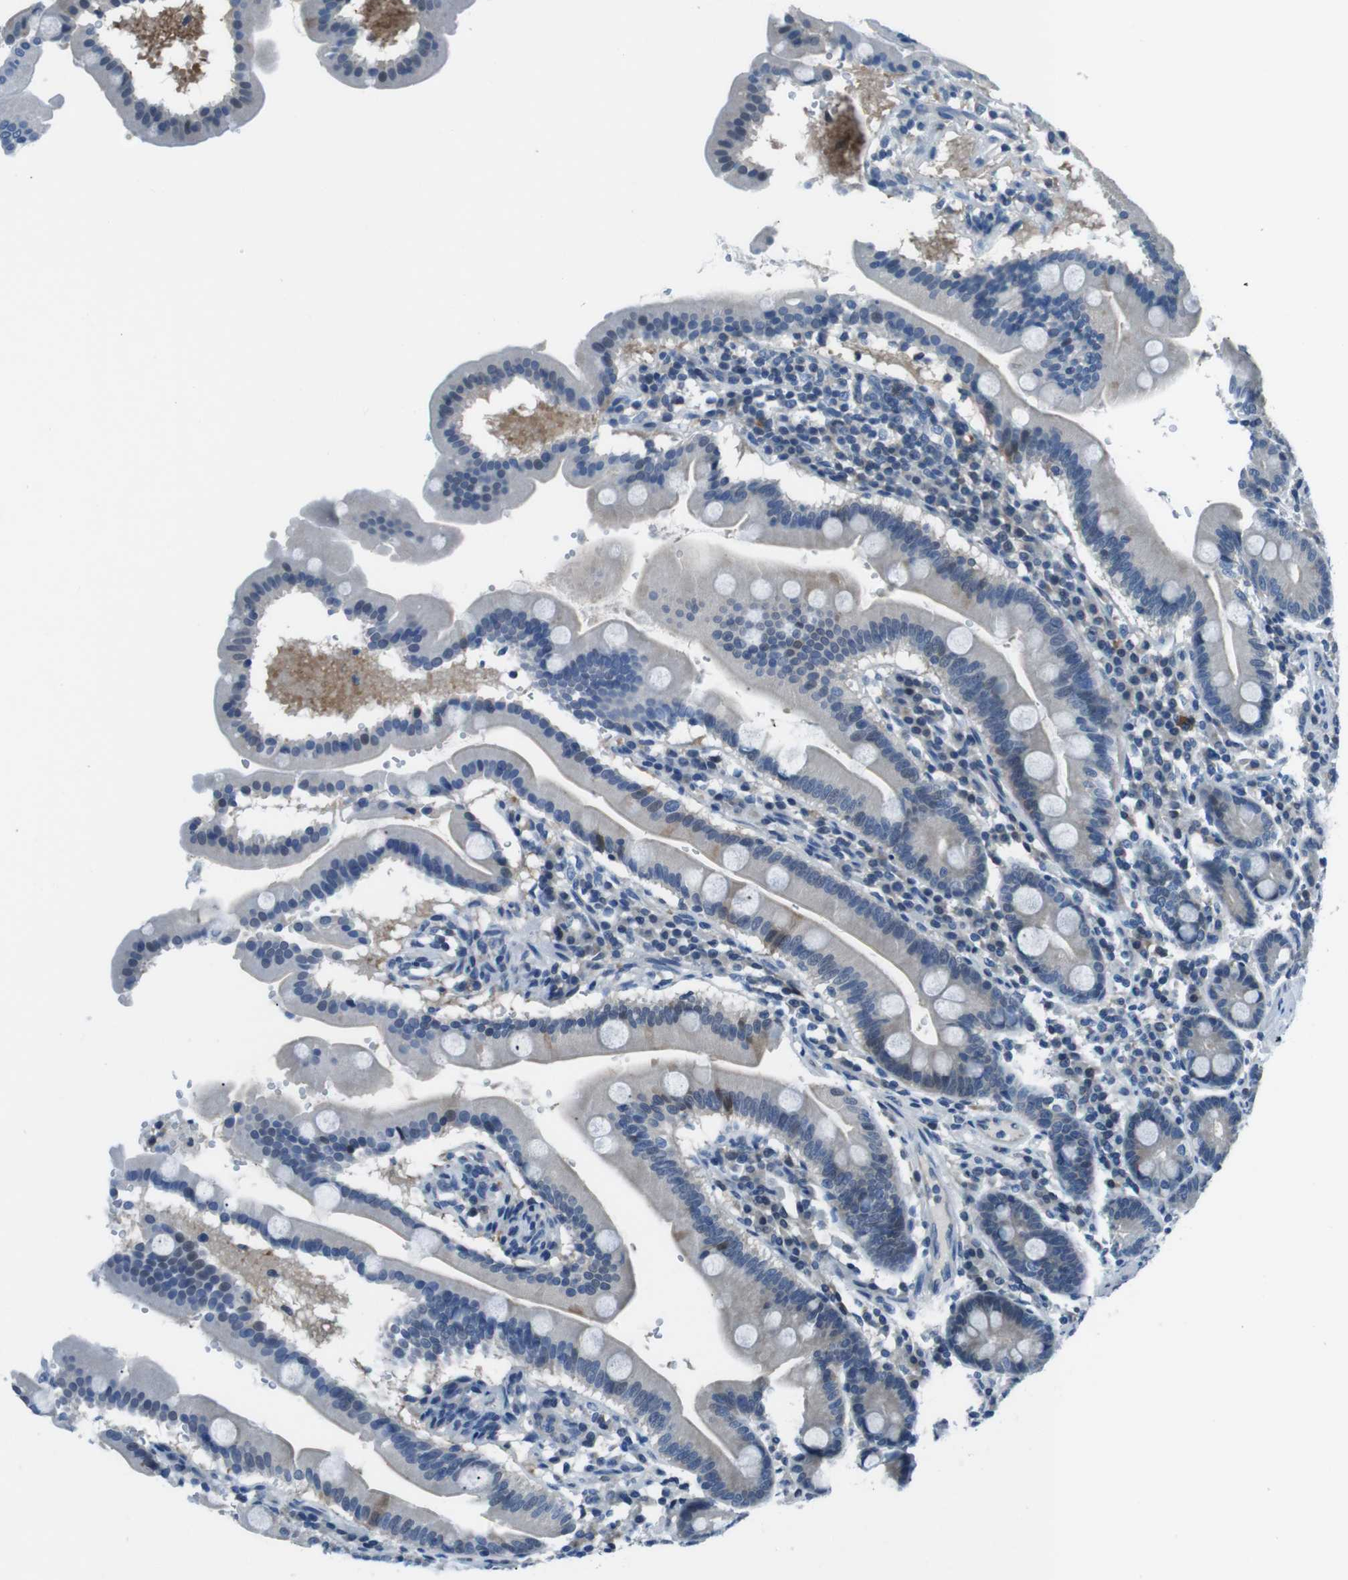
{"staining": {"intensity": "weak", "quantity": "25%-75%", "location": "cytoplasmic/membranous"}, "tissue": "duodenum", "cell_type": "Glandular cells", "image_type": "normal", "snomed": [{"axis": "morphology", "description": "Normal tissue, NOS"}, {"axis": "topography", "description": "Duodenum"}], "caption": "Immunohistochemical staining of unremarkable human duodenum demonstrates 25%-75% levels of weak cytoplasmic/membranous protein positivity in approximately 25%-75% of glandular cells. (DAB (3,3'-diaminobenzidine) IHC with brightfield microscopy, high magnification).", "gene": "NANOS2", "patient": {"sex": "male", "age": 50}}